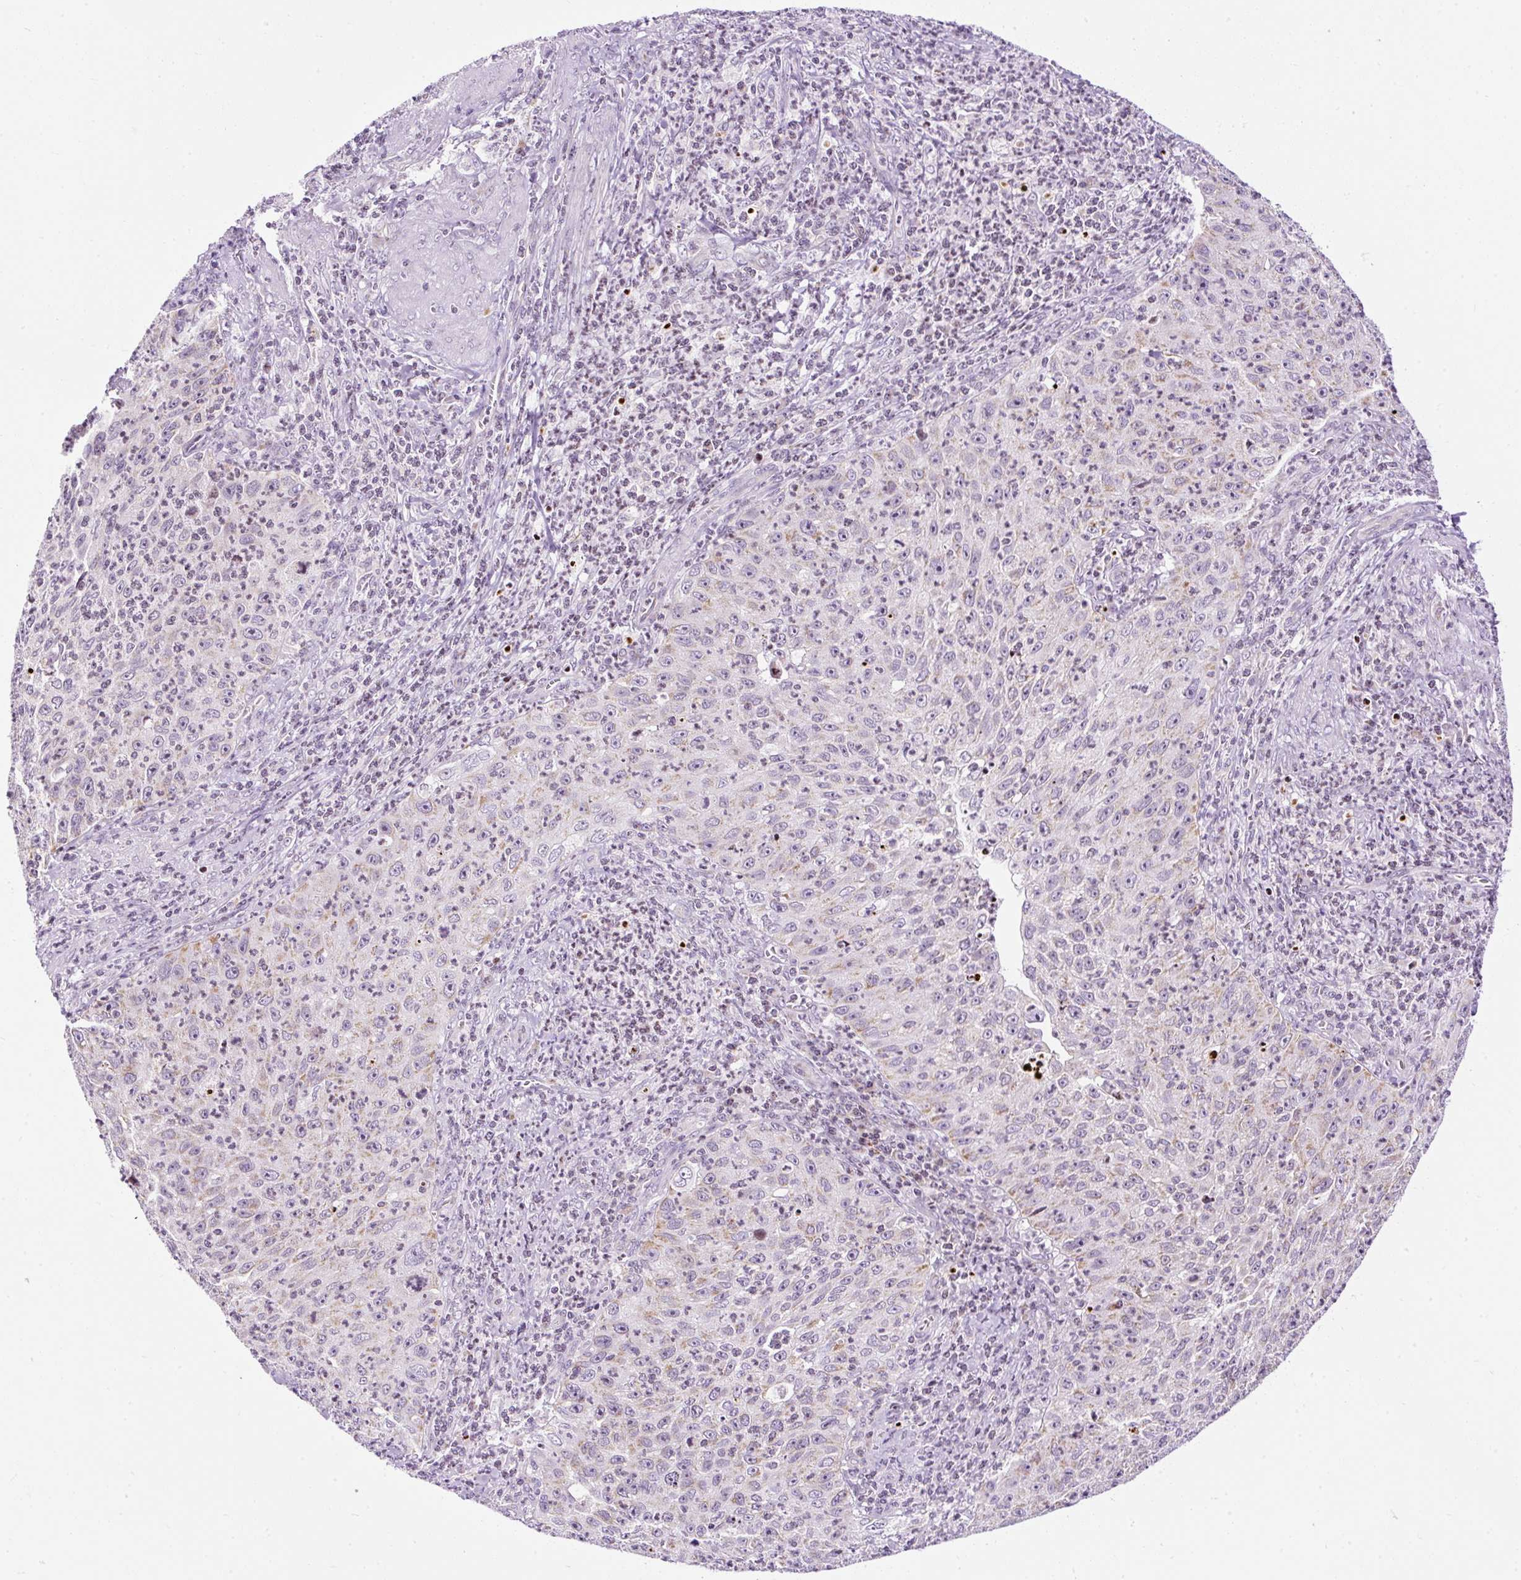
{"staining": {"intensity": "weak", "quantity": "25%-75%", "location": "cytoplasmic/membranous"}, "tissue": "cervical cancer", "cell_type": "Tumor cells", "image_type": "cancer", "snomed": [{"axis": "morphology", "description": "Squamous cell carcinoma, NOS"}, {"axis": "topography", "description": "Cervix"}], "caption": "Human cervical squamous cell carcinoma stained for a protein (brown) shows weak cytoplasmic/membranous positive expression in about 25%-75% of tumor cells.", "gene": "FMC1", "patient": {"sex": "female", "age": 30}}